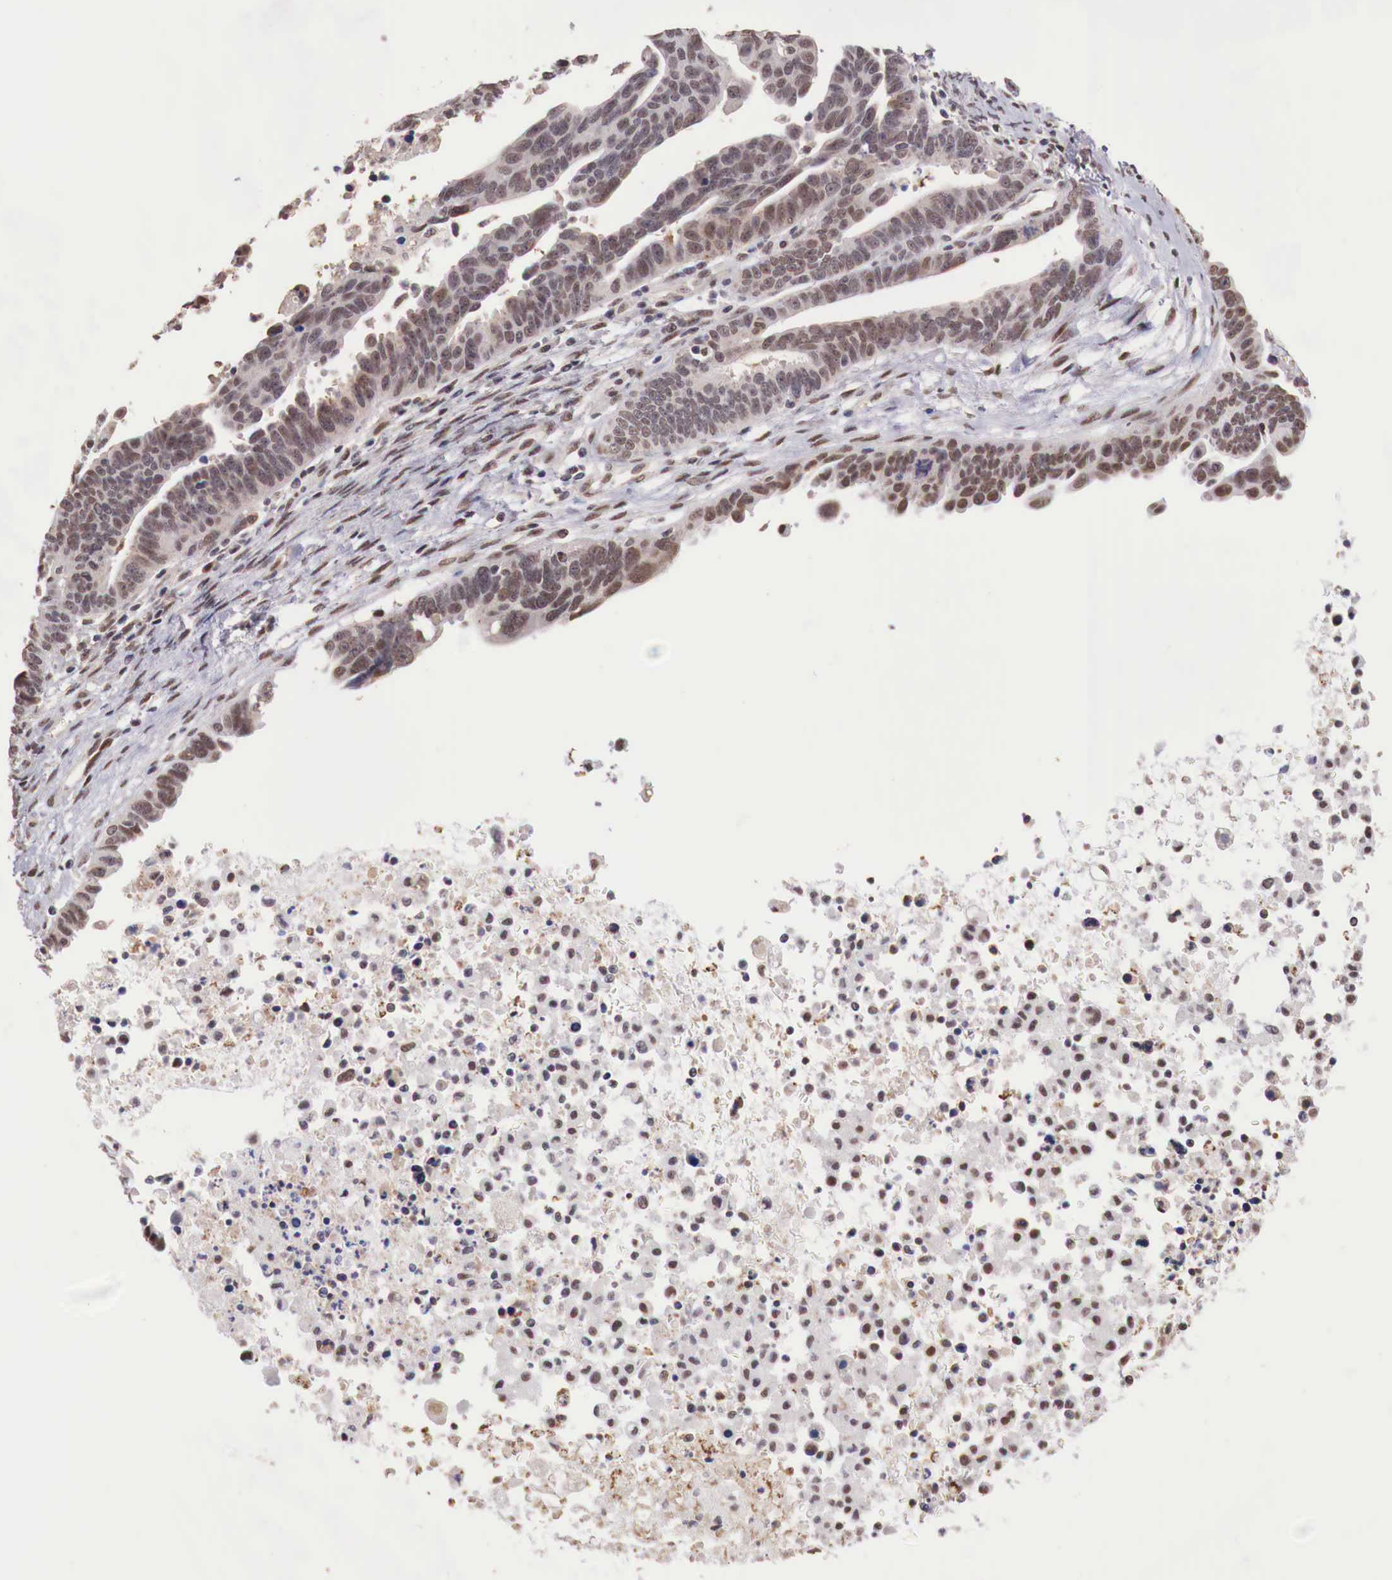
{"staining": {"intensity": "moderate", "quantity": ">75%", "location": "cytoplasmic/membranous,nuclear"}, "tissue": "ovarian cancer", "cell_type": "Tumor cells", "image_type": "cancer", "snomed": [{"axis": "morphology", "description": "Carcinoma, endometroid"}, {"axis": "morphology", "description": "Cystadenocarcinoma, serous, NOS"}, {"axis": "topography", "description": "Ovary"}], "caption": "DAB immunohistochemical staining of ovarian cancer (endometroid carcinoma) shows moderate cytoplasmic/membranous and nuclear protein positivity in approximately >75% of tumor cells.", "gene": "FOXP2", "patient": {"sex": "female", "age": 45}}